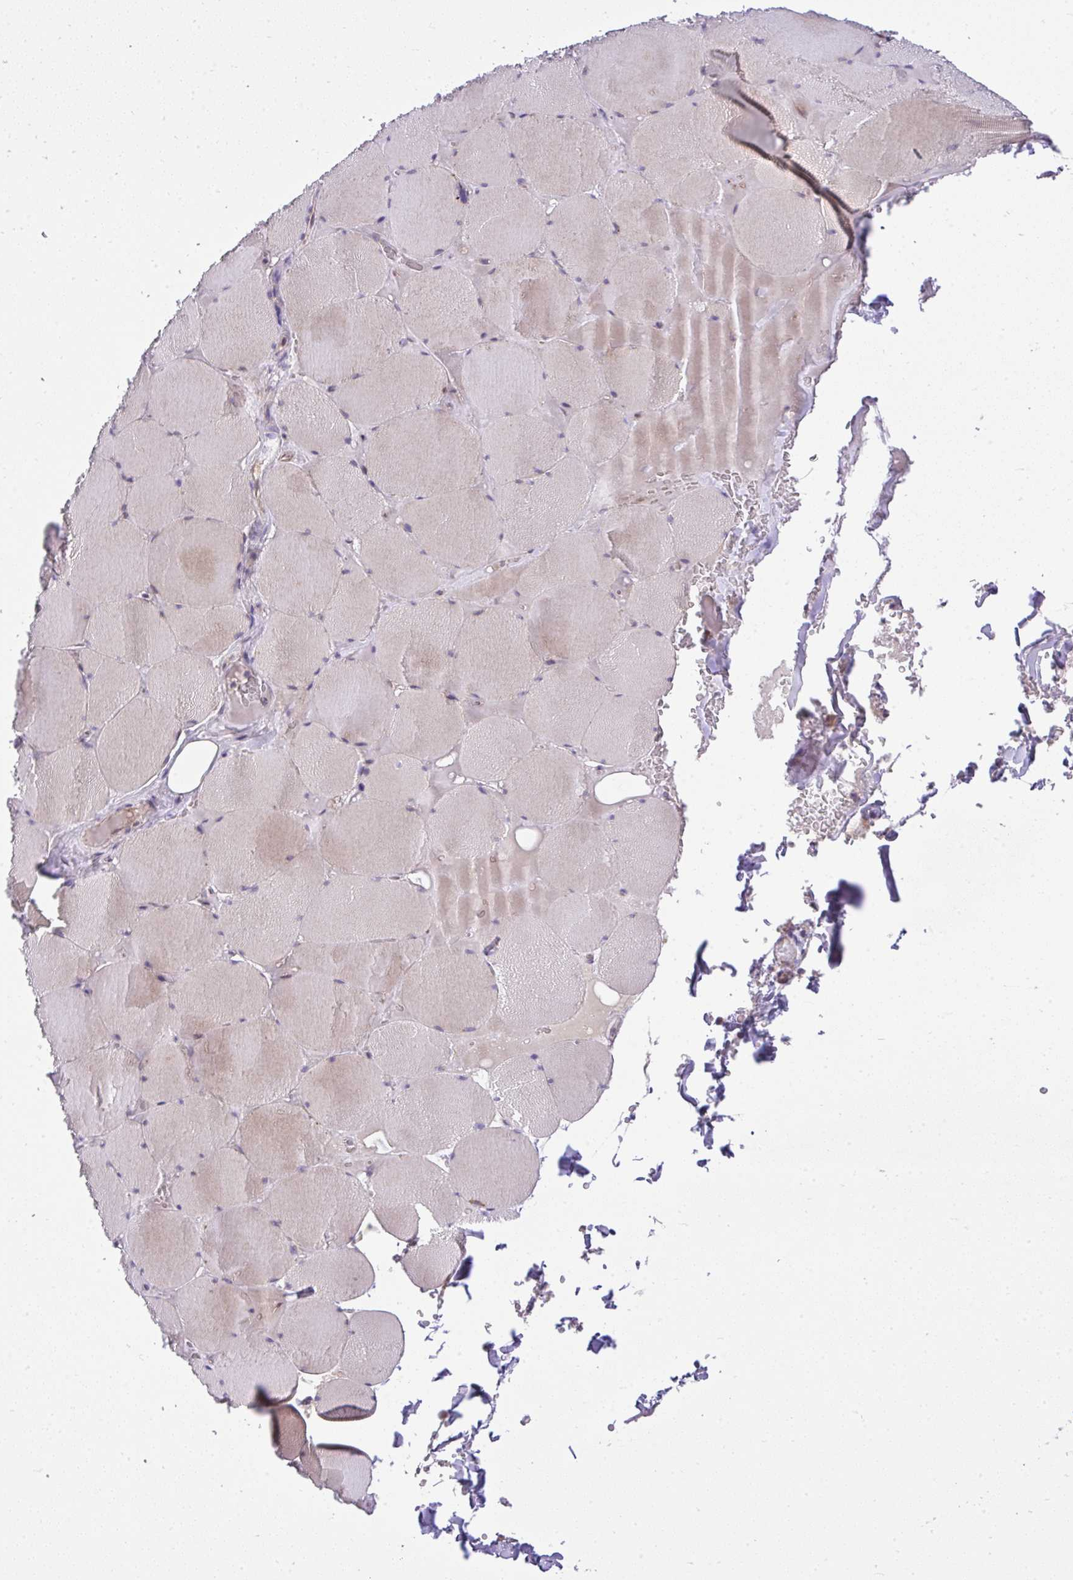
{"staining": {"intensity": "weak", "quantity": "<25%", "location": "cytoplasmic/membranous"}, "tissue": "skeletal muscle", "cell_type": "Myocytes", "image_type": "normal", "snomed": [{"axis": "morphology", "description": "Normal tissue, NOS"}, {"axis": "topography", "description": "Skeletal muscle"}, {"axis": "topography", "description": "Head-Neck"}], "caption": "High power microscopy micrograph of an IHC micrograph of unremarkable skeletal muscle, revealing no significant staining in myocytes.", "gene": "CHIA", "patient": {"sex": "male", "age": 66}}